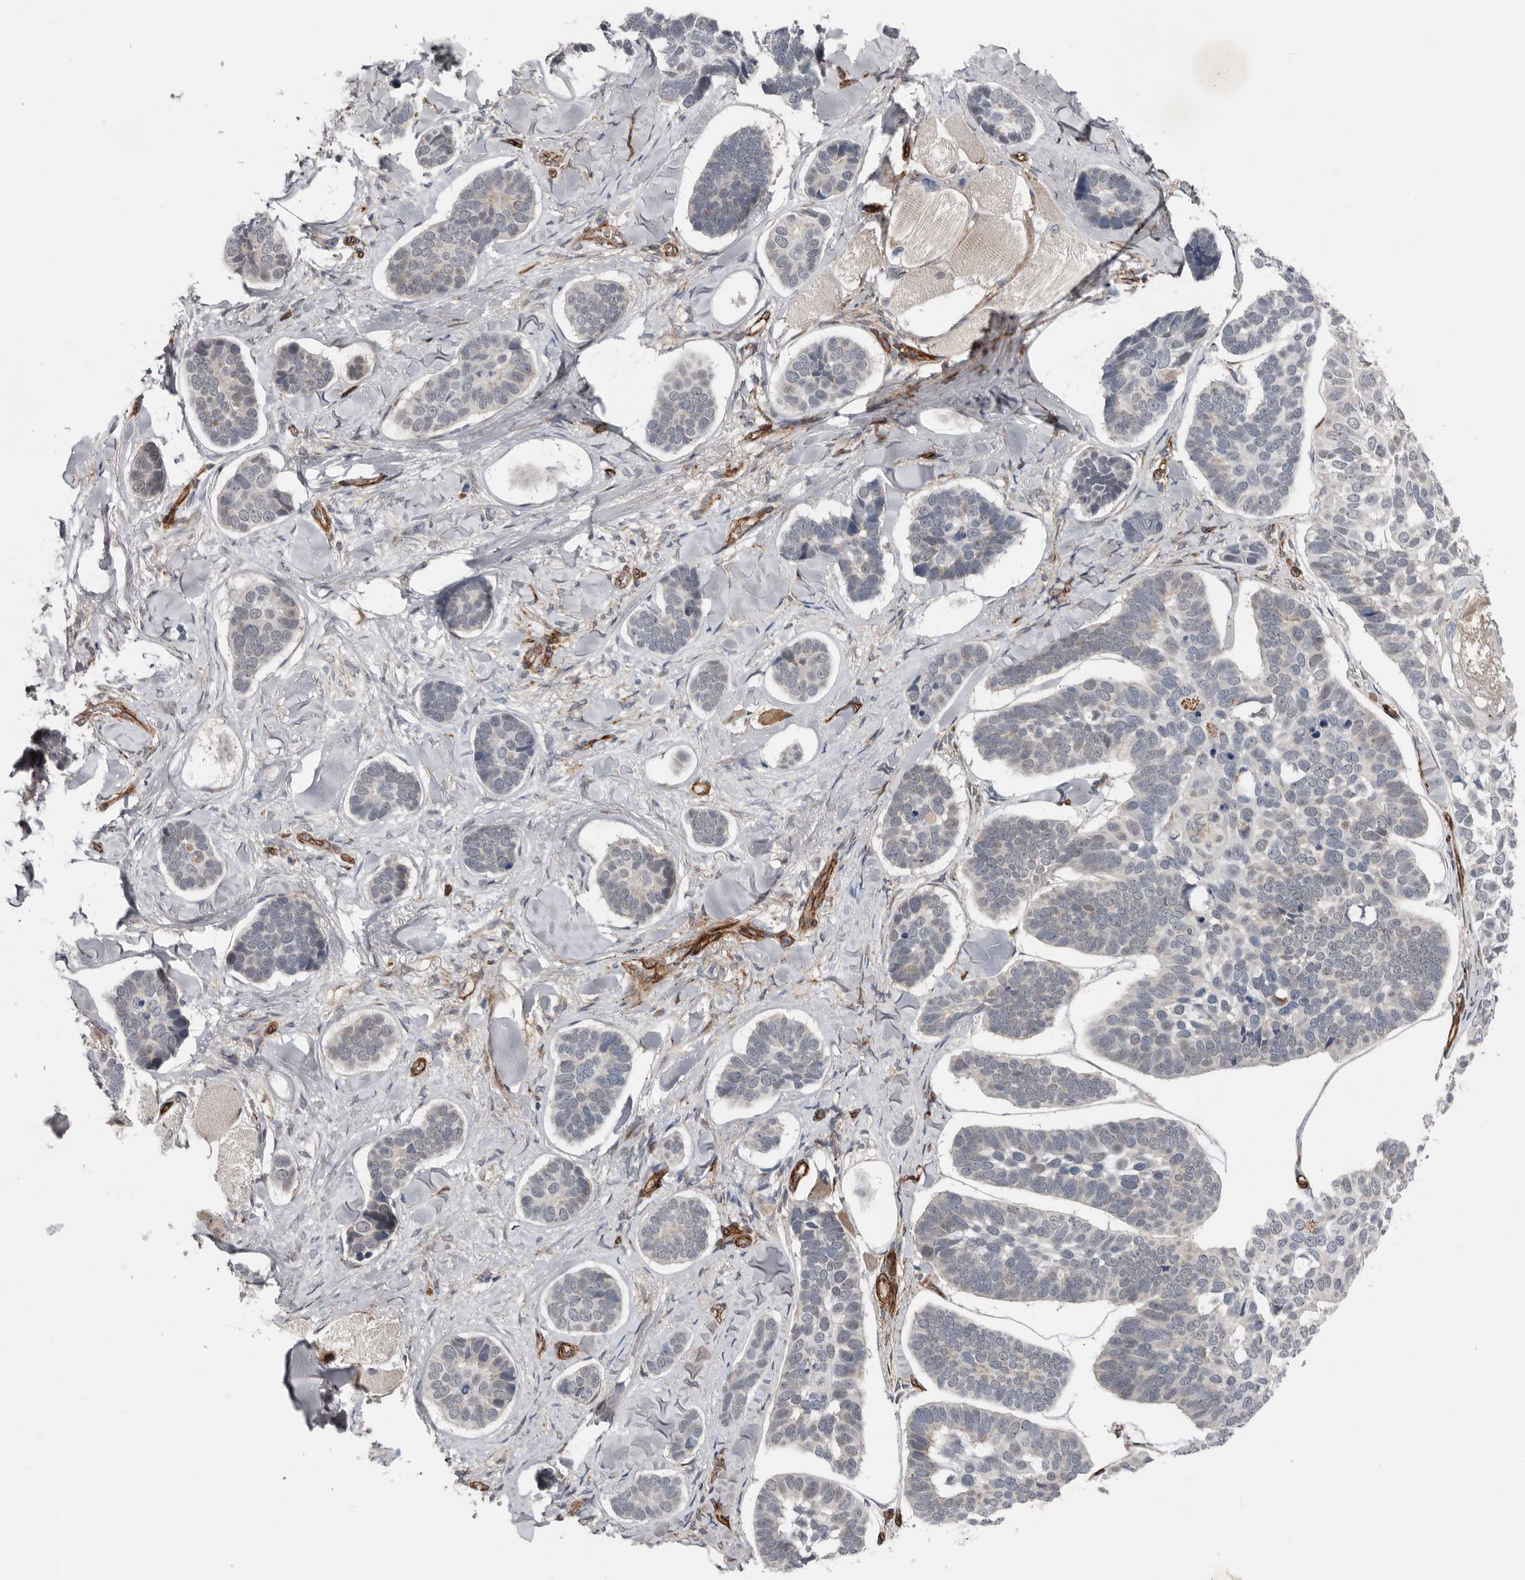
{"staining": {"intensity": "negative", "quantity": "none", "location": "none"}, "tissue": "skin cancer", "cell_type": "Tumor cells", "image_type": "cancer", "snomed": [{"axis": "morphology", "description": "Basal cell carcinoma"}, {"axis": "topography", "description": "Skin"}], "caption": "Immunohistochemistry (IHC) photomicrograph of neoplastic tissue: skin cancer stained with DAB reveals no significant protein staining in tumor cells.", "gene": "RANBP17", "patient": {"sex": "male", "age": 62}}